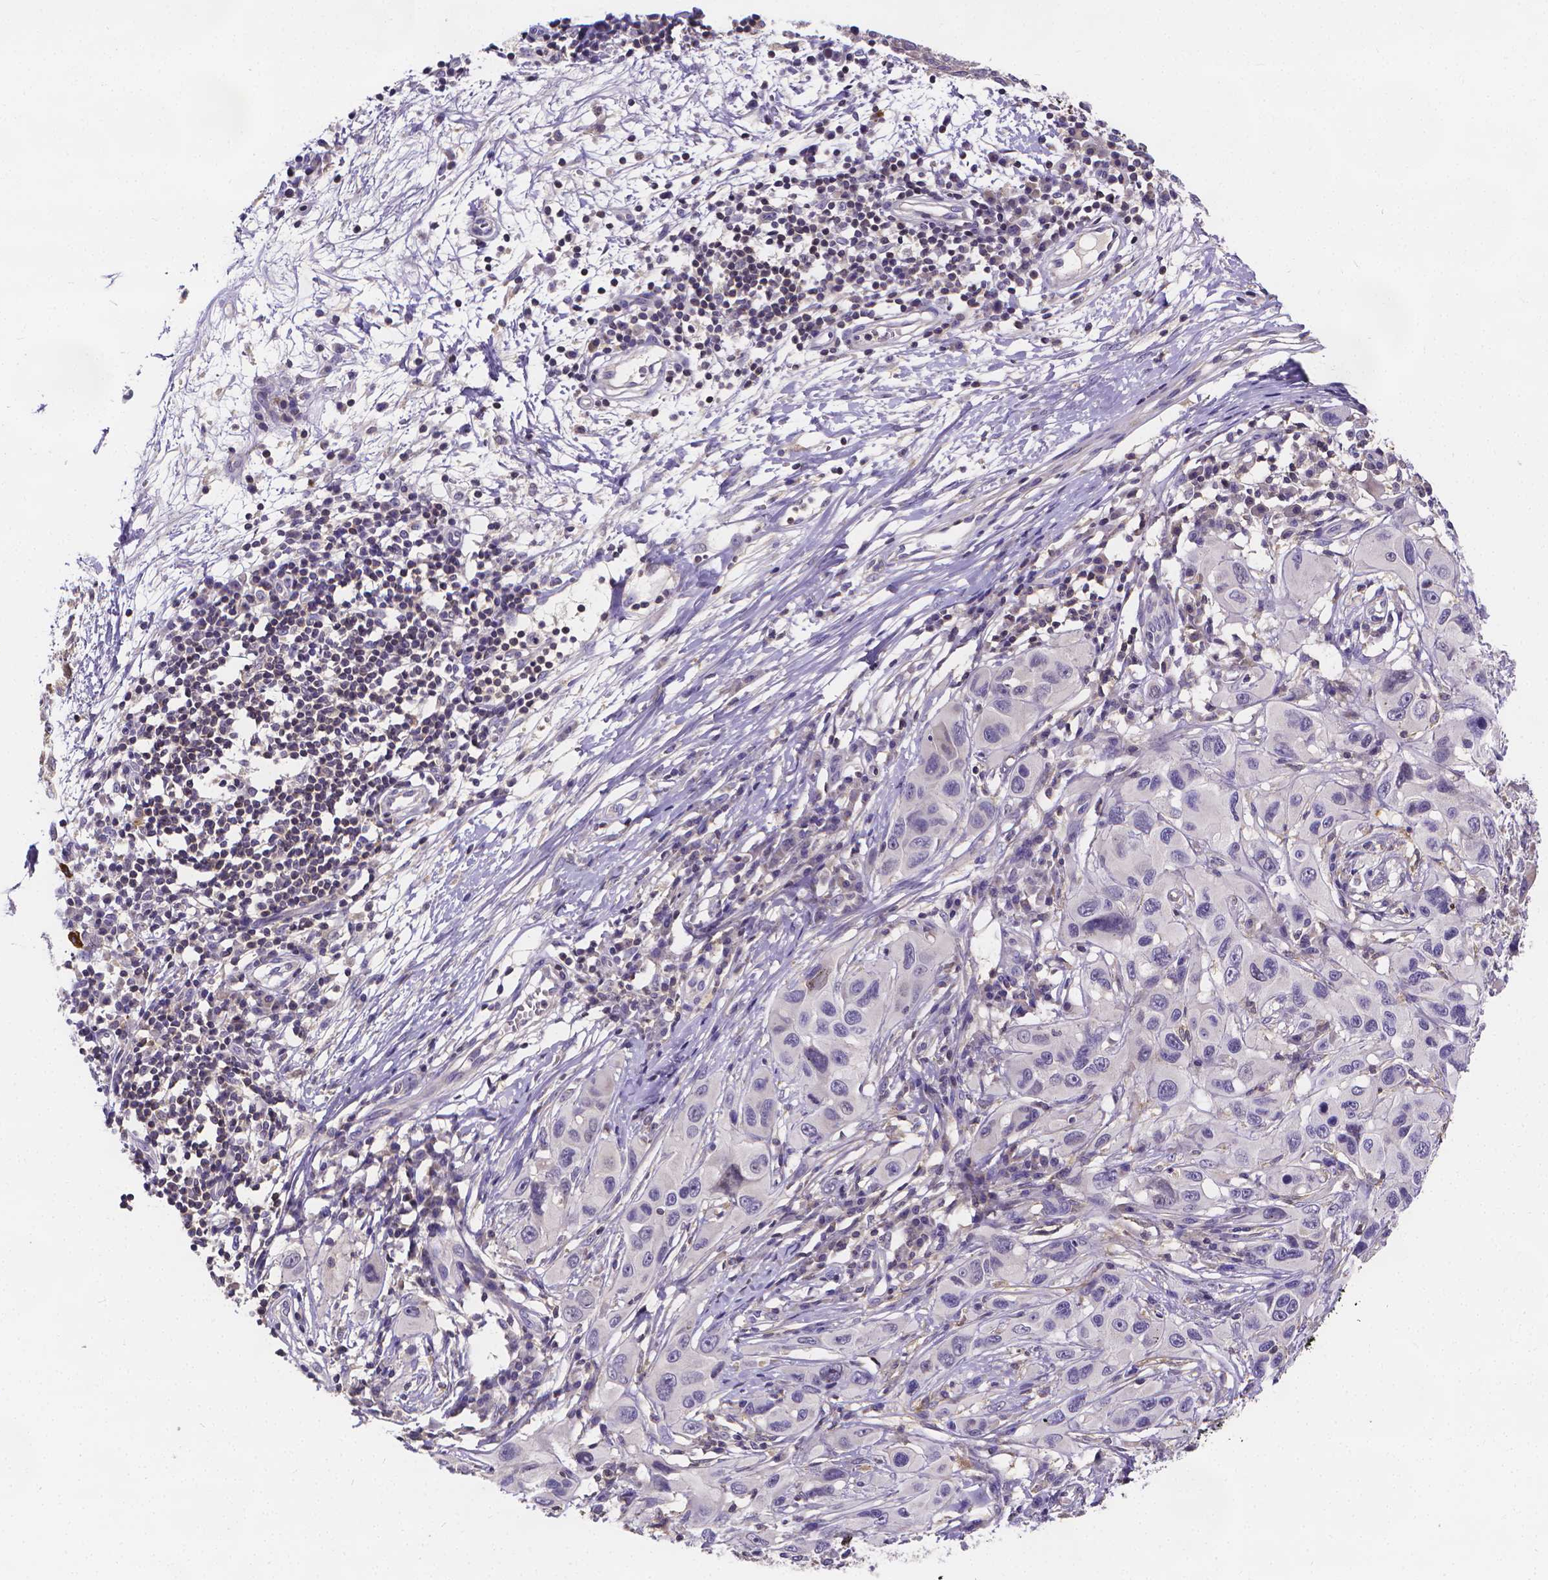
{"staining": {"intensity": "negative", "quantity": "none", "location": "none"}, "tissue": "melanoma", "cell_type": "Tumor cells", "image_type": "cancer", "snomed": [{"axis": "morphology", "description": "Malignant melanoma, NOS"}, {"axis": "topography", "description": "Skin"}], "caption": "High magnification brightfield microscopy of malignant melanoma stained with DAB (brown) and counterstained with hematoxylin (blue): tumor cells show no significant expression.", "gene": "GLRB", "patient": {"sex": "male", "age": 53}}